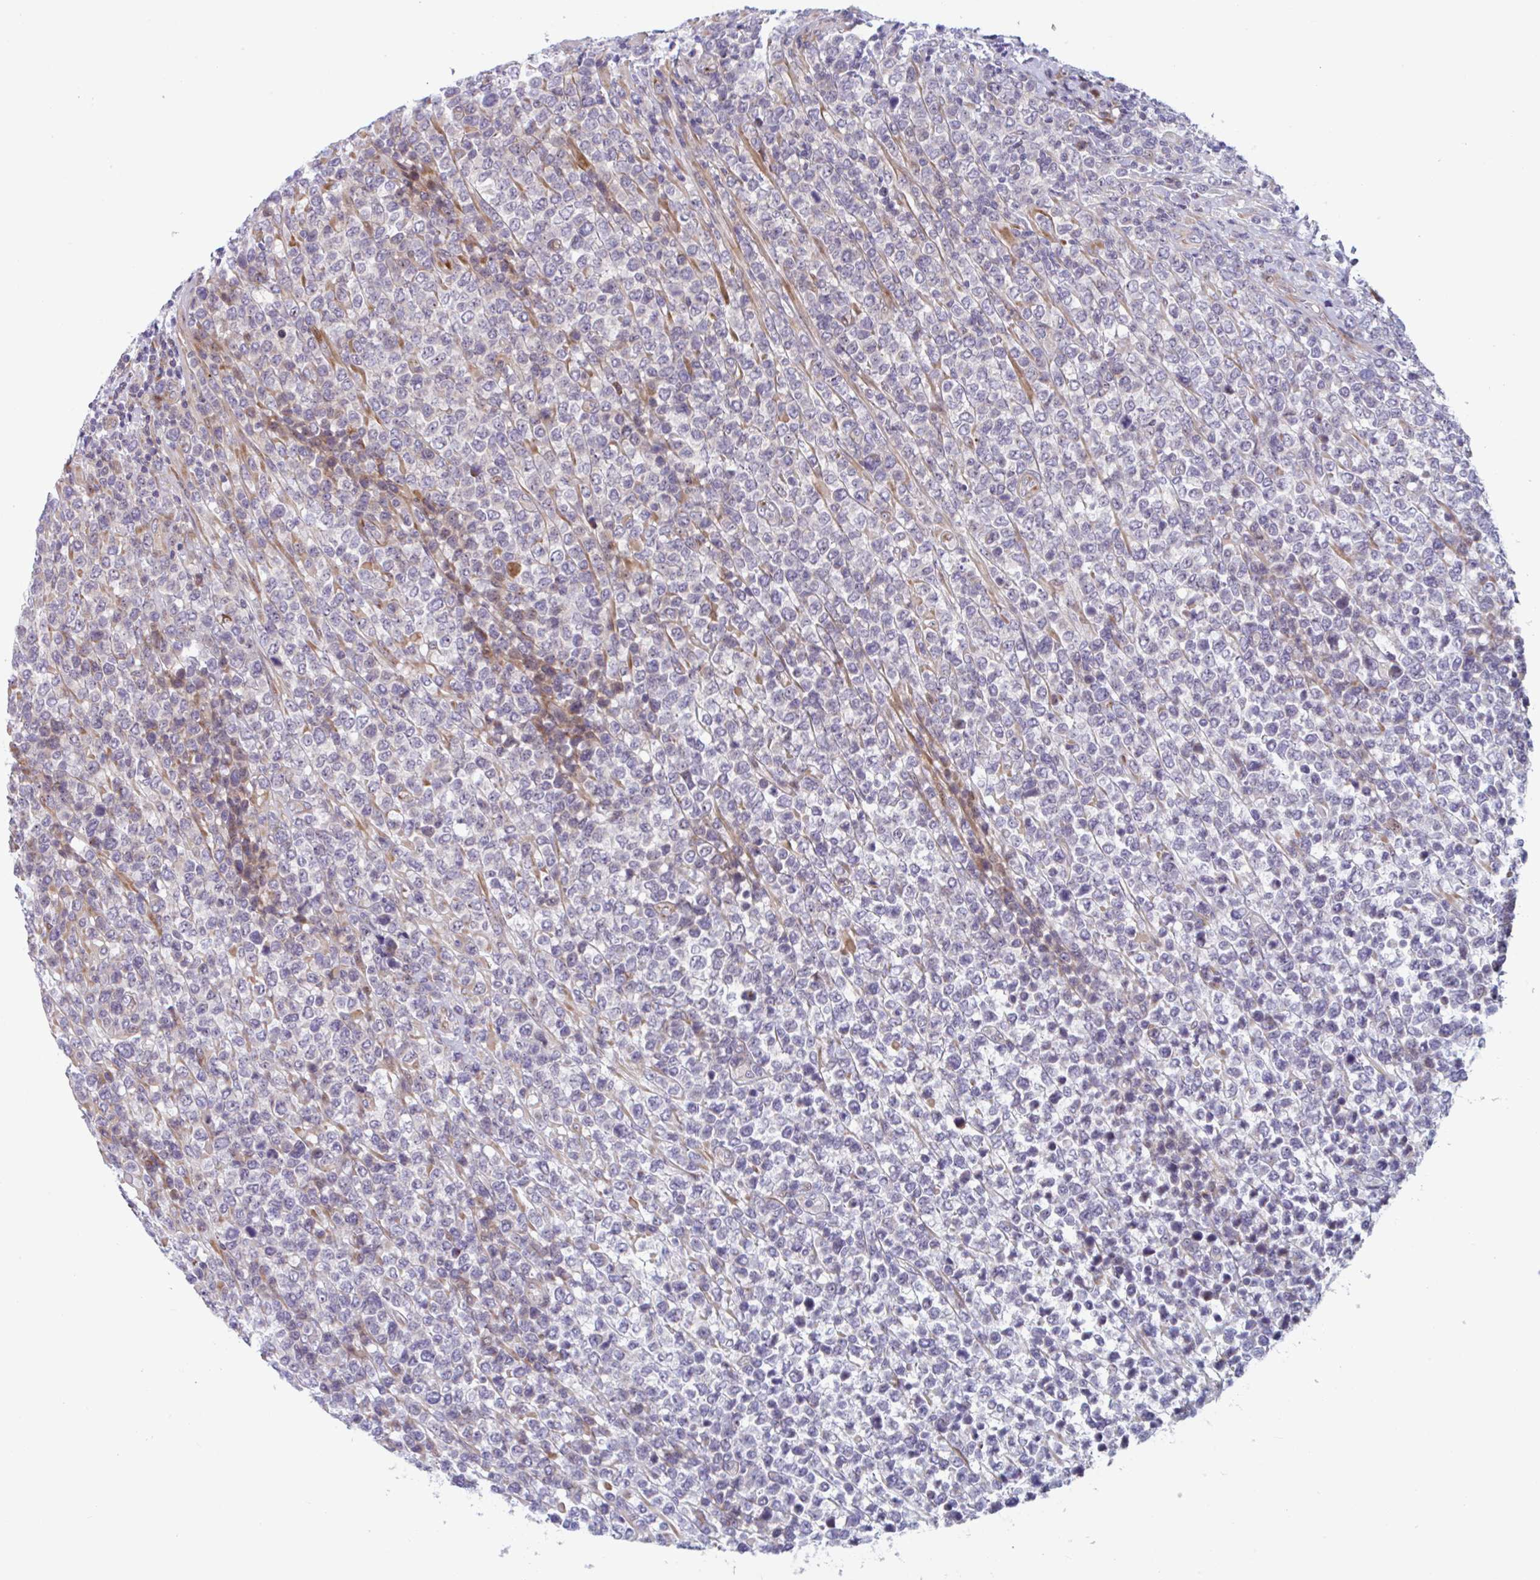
{"staining": {"intensity": "negative", "quantity": "none", "location": "none"}, "tissue": "lymphoma", "cell_type": "Tumor cells", "image_type": "cancer", "snomed": [{"axis": "morphology", "description": "Malignant lymphoma, non-Hodgkin's type, High grade"}, {"axis": "topography", "description": "Soft tissue"}], "caption": "Immunohistochemistry photomicrograph of high-grade malignant lymphoma, non-Hodgkin's type stained for a protein (brown), which shows no expression in tumor cells. (Stains: DAB (3,3'-diaminobenzidine) immunohistochemistry (IHC) with hematoxylin counter stain, Microscopy: brightfield microscopy at high magnification).", "gene": "DUXA", "patient": {"sex": "female", "age": 56}}